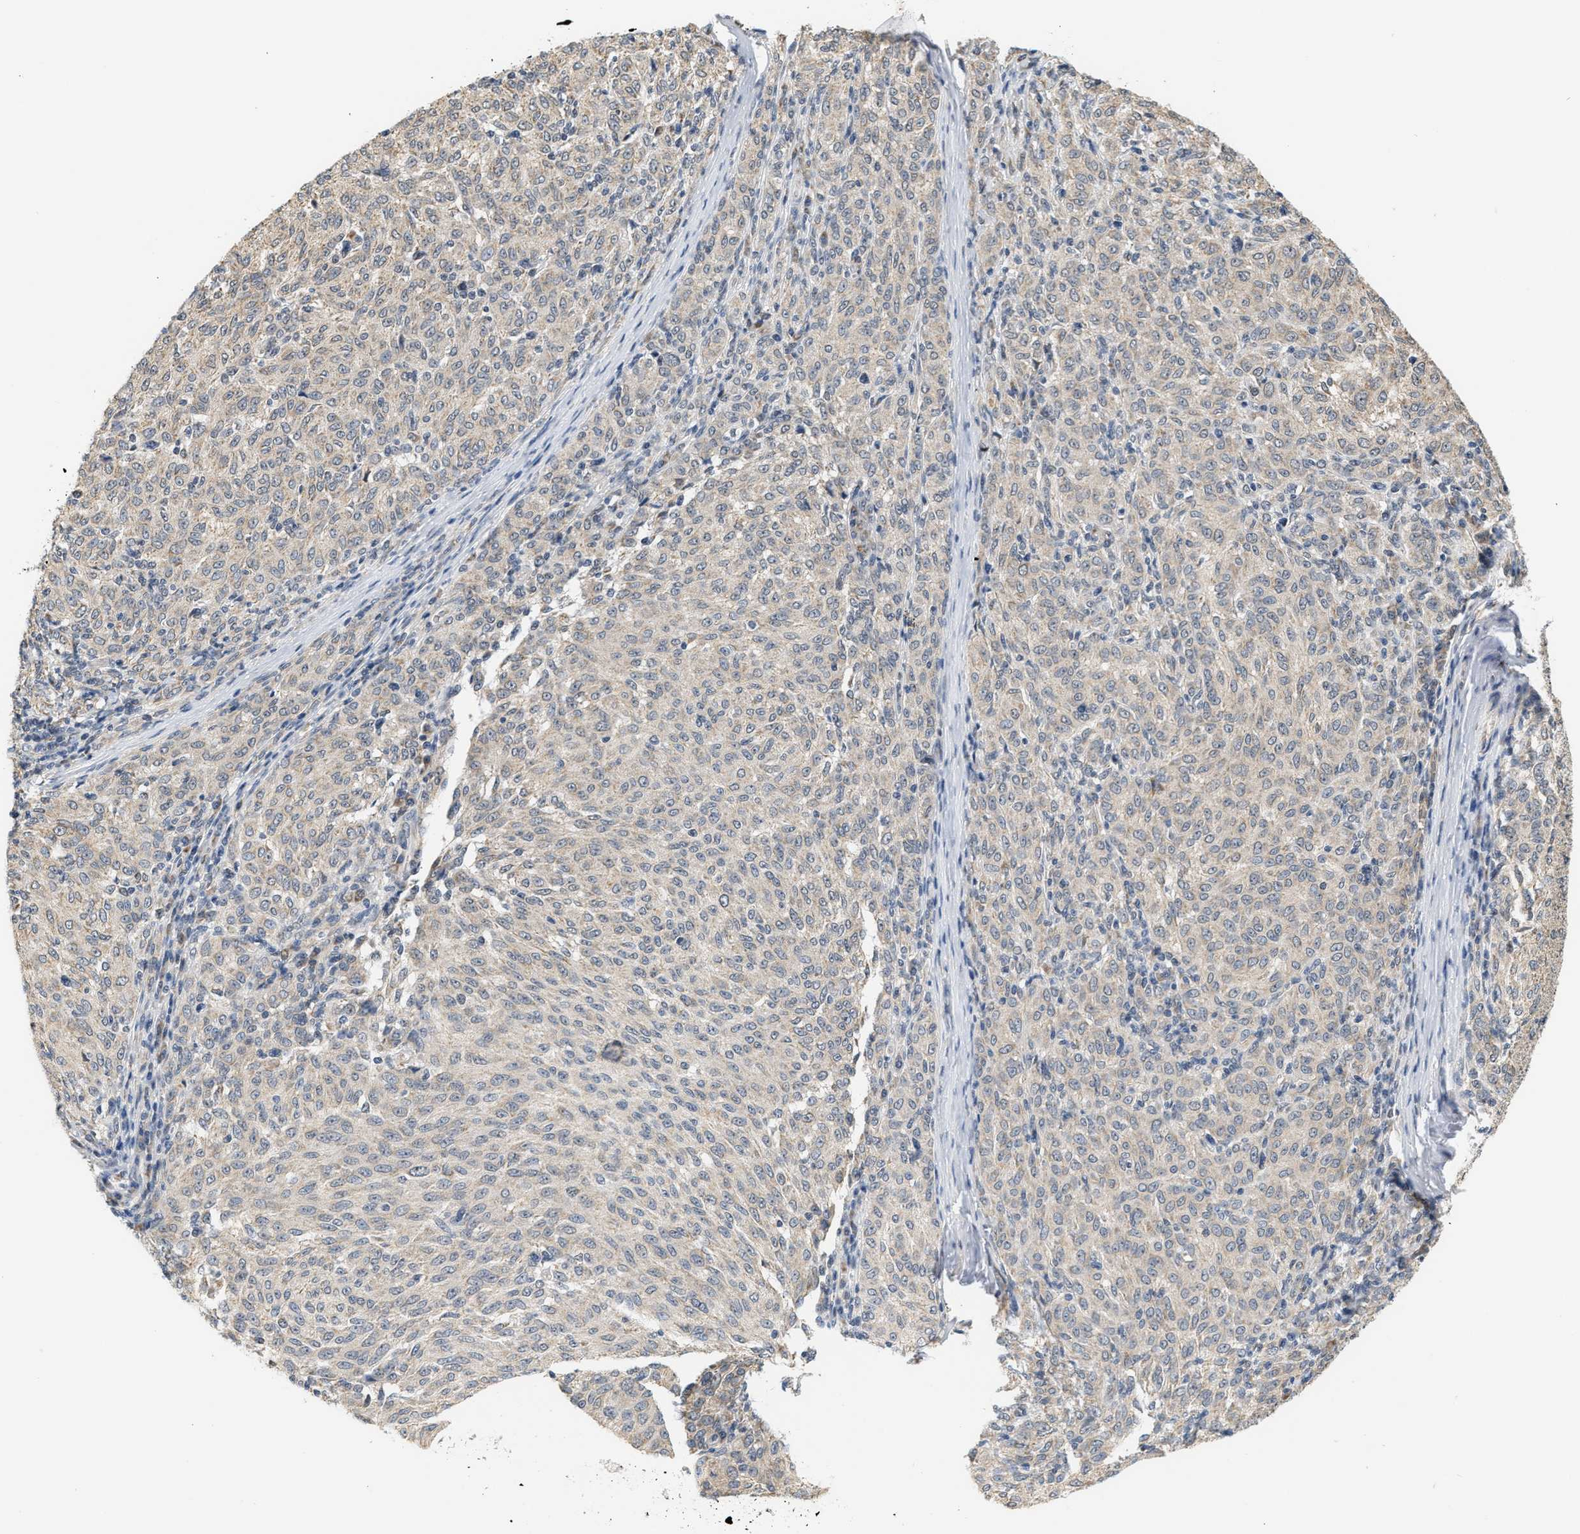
{"staining": {"intensity": "negative", "quantity": "none", "location": "none"}, "tissue": "melanoma", "cell_type": "Tumor cells", "image_type": "cancer", "snomed": [{"axis": "morphology", "description": "Malignant melanoma, NOS"}, {"axis": "topography", "description": "Skin"}], "caption": "IHC image of neoplastic tissue: human melanoma stained with DAB reveals no significant protein staining in tumor cells.", "gene": "GIGYF1", "patient": {"sex": "female", "age": 72}}